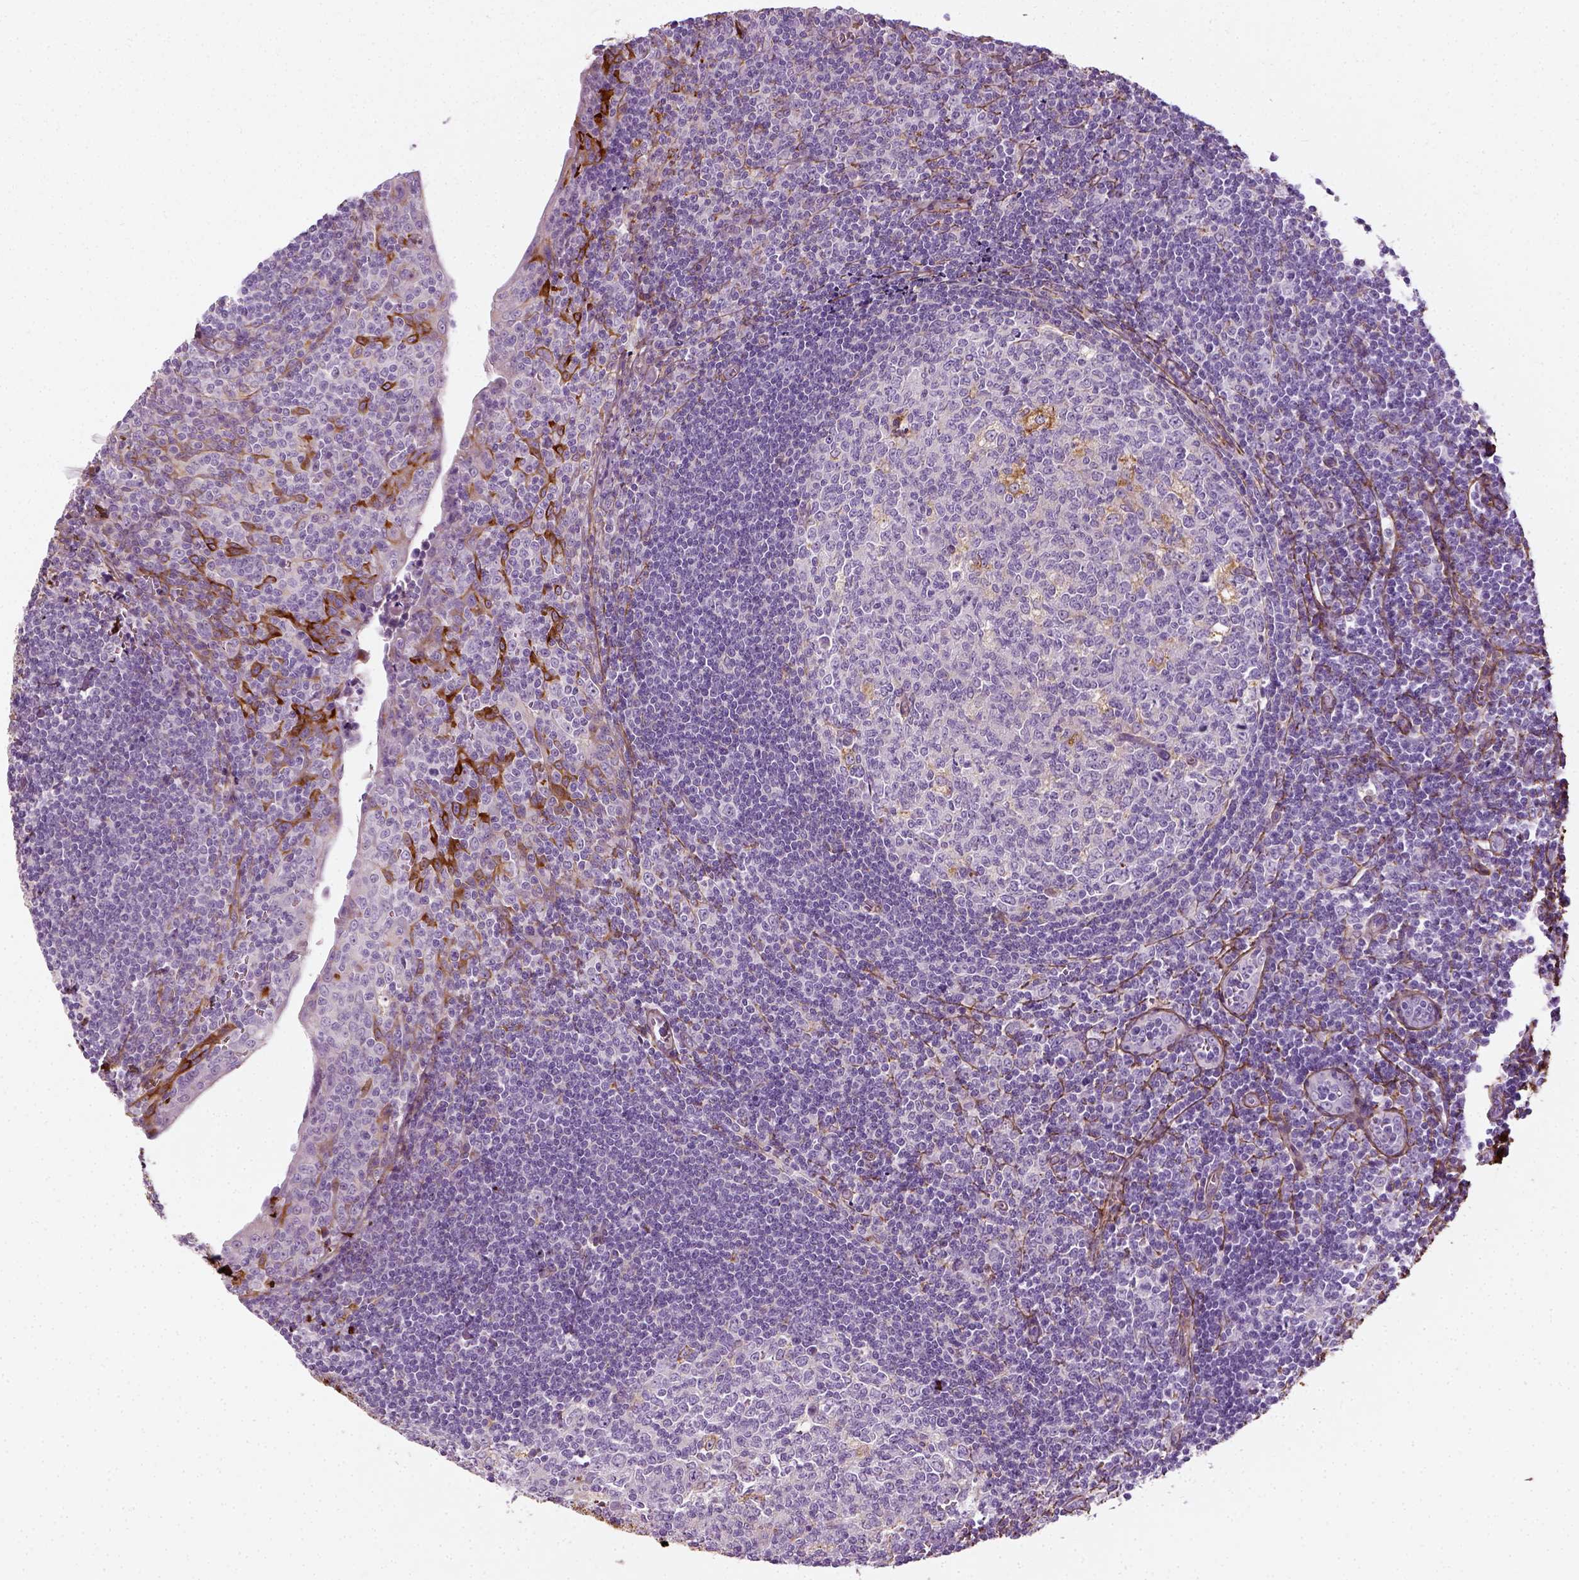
{"staining": {"intensity": "negative", "quantity": "none", "location": "none"}, "tissue": "tonsil", "cell_type": "Germinal center cells", "image_type": "normal", "snomed": [{"axis": "morphology", "description": "Normal tissue, NOS"}, {"axis": "morphology", "description": "Inflammation, NOS"}, {"axis": "topography", "description": "Tonsil"}], "caption": "High power microscopy image of an immunohistochemistry micrograph of normal tonsil, revealing no significant staining in germinal center cells.", "gene": "COL6A2", "patient": {"sex": "female", "age": 31}}